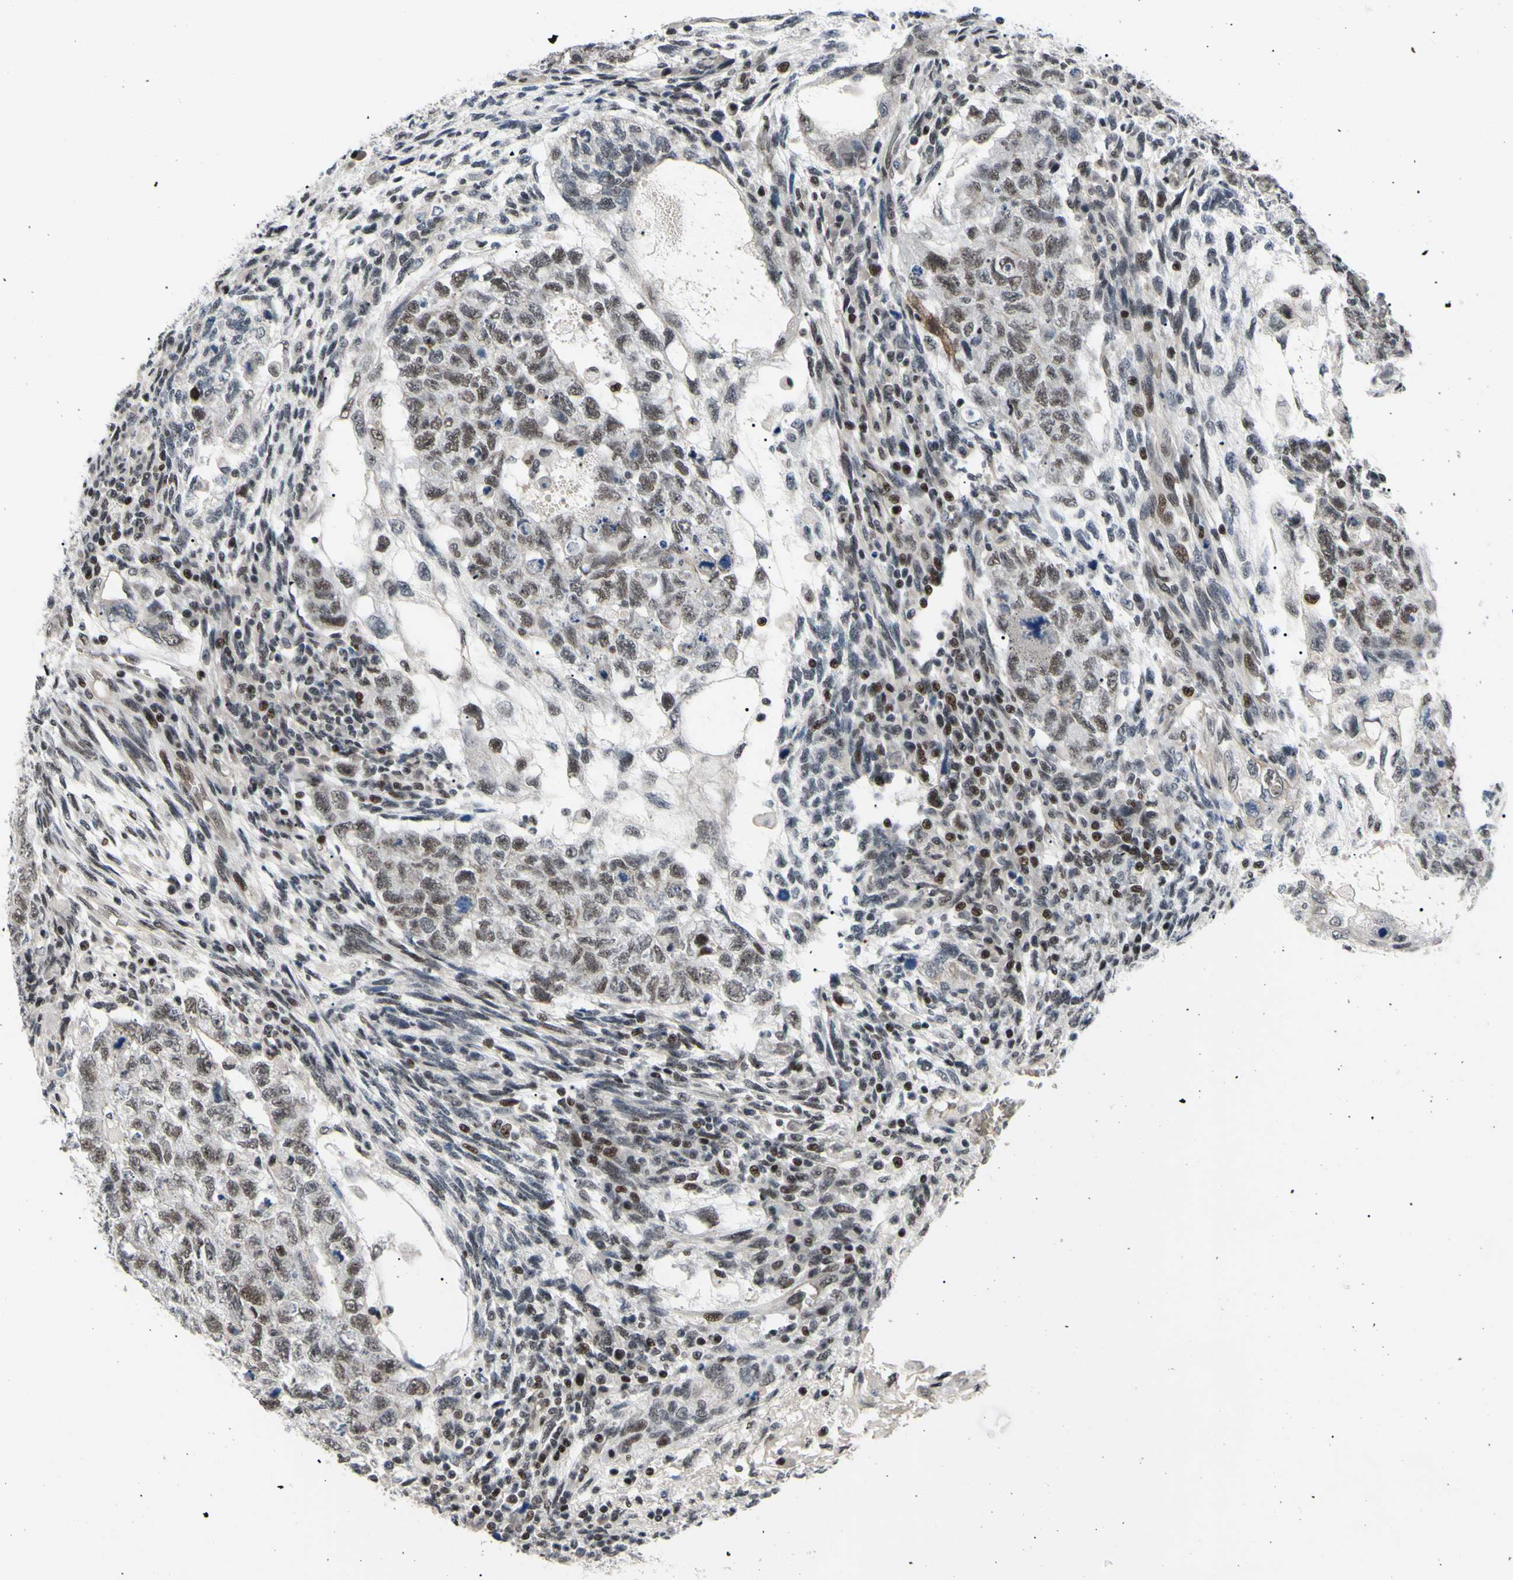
{"staining": {"intensity": "moderate", "quantity": ">75%", "location": "nuclear"}, "tissue": "testis cancer", "cell_type": "Tumor cells", "image_type": "cancer", "snomed": [{"axis": "morphology", "description": "Normal tissue, NOS"}, {"axis": "morphology", "description": "Carcinoma, Embryonal, NOS"}, {"axis": "topography", "description": "Testis"}], "caption": "DAB (3,3'-diaminobenzidine) immunohistochemical staining of human testis cancer reveals moderate nuclear protein expression in about >75% of tumor cells.", "gene": "THAP12", "patient": {"sex": "male", "age": 36}}